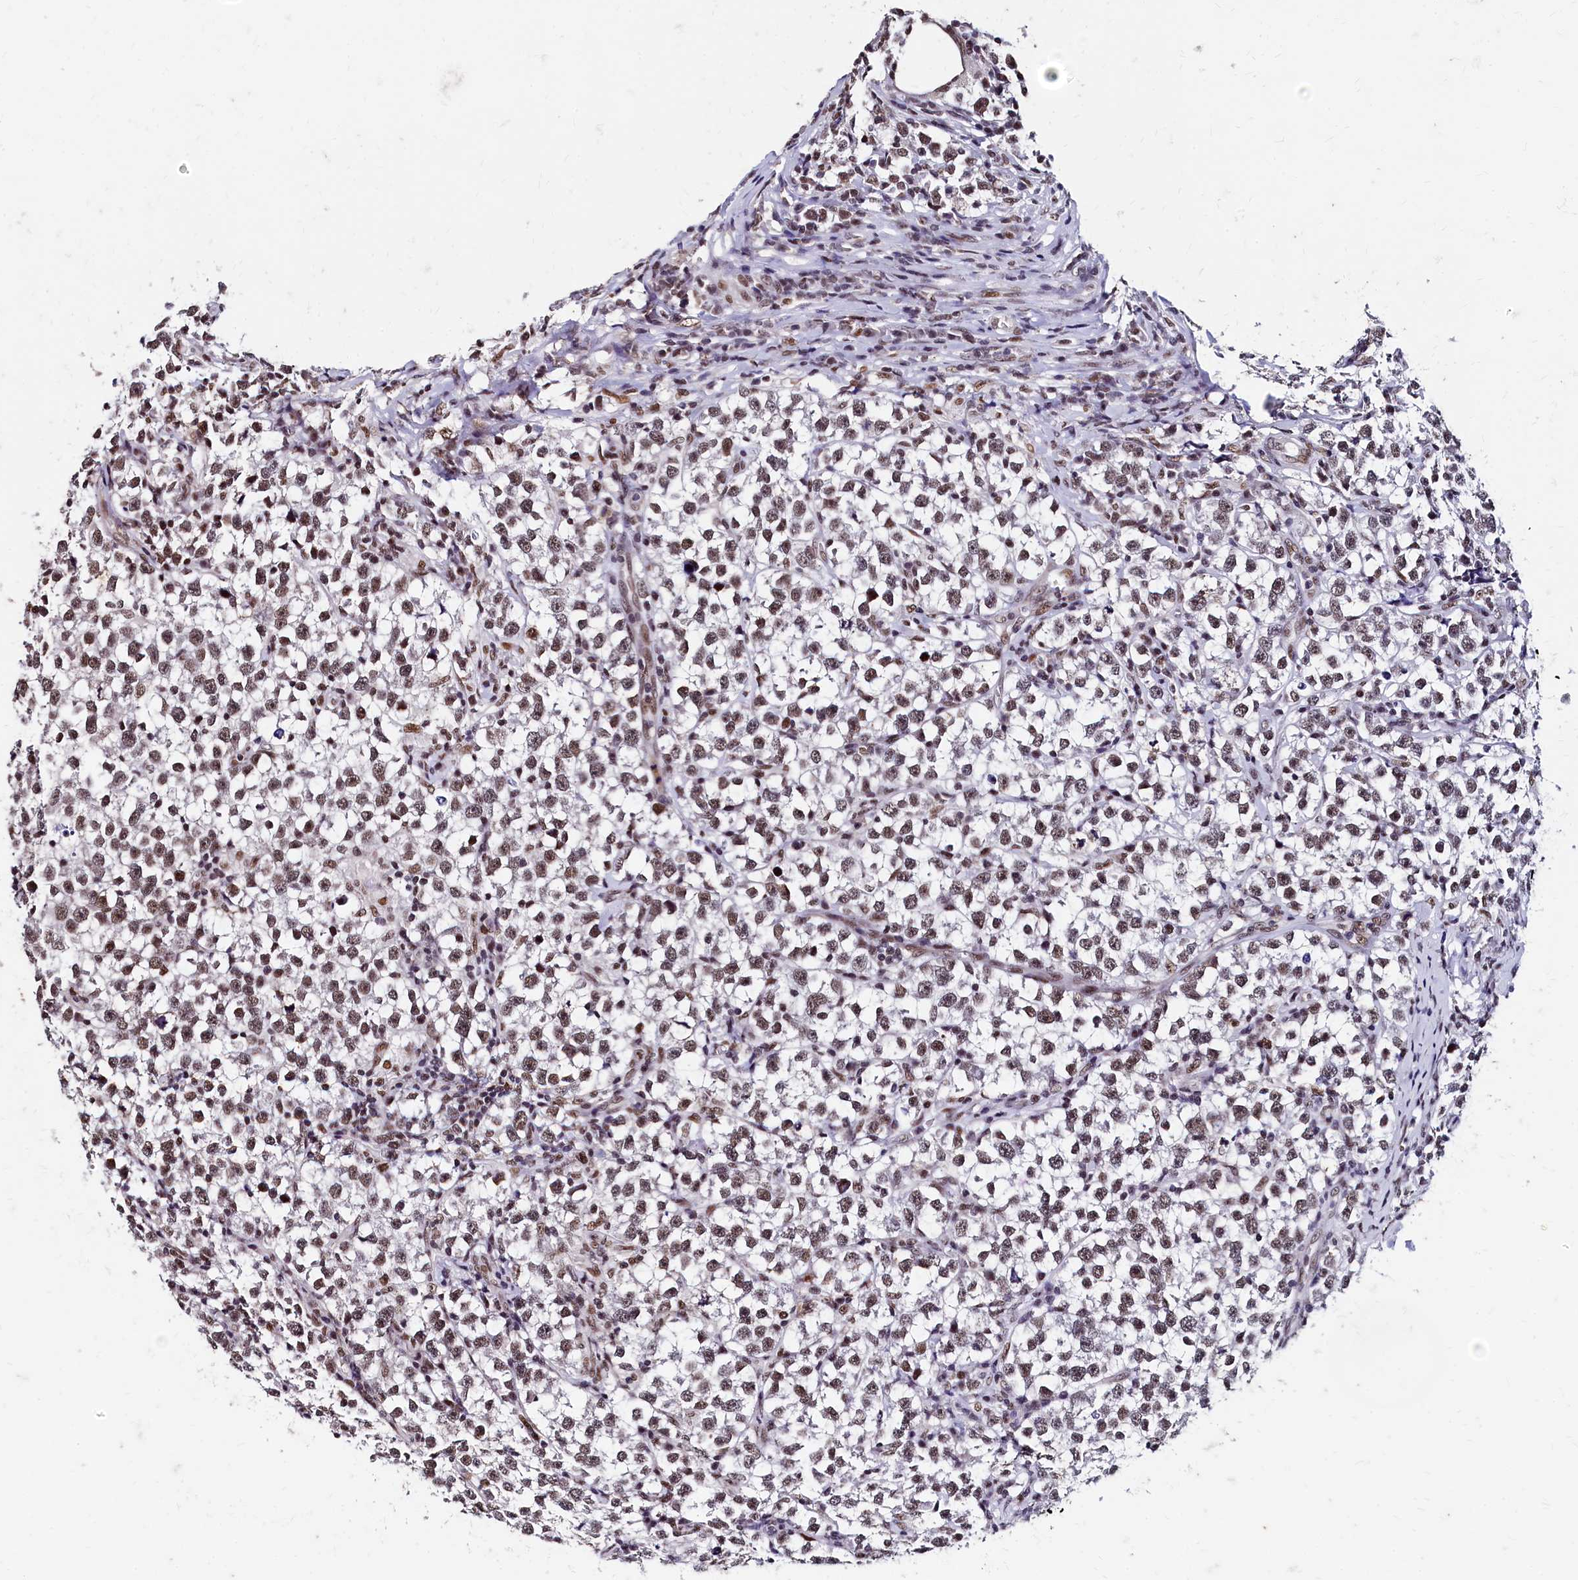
{"staining": {"intensity": "moderate", "quantity": ">75%", "location": "nuclear"}, "tissue": "testis cancer", "cell_type": "Tumor cells", "image_type": "cancer", "snomed": [{"axis": "morphology", "description": "Normal tissue, NOS"}, {"axis": "morphology", "description": "Seminoma, NOS"}, {"axis": "topography", "description": "Testis"}], "caption": "Immunohistochemistry (IHC) (DAB (3,3'-diaminobenzidine)) staining of testis cancer (seminoma) exhibits moderate nuclear protein staining in about >75% of tumor cells.", "gene": "CPSF7", "patient": {"sex": "male", "age": 43}}